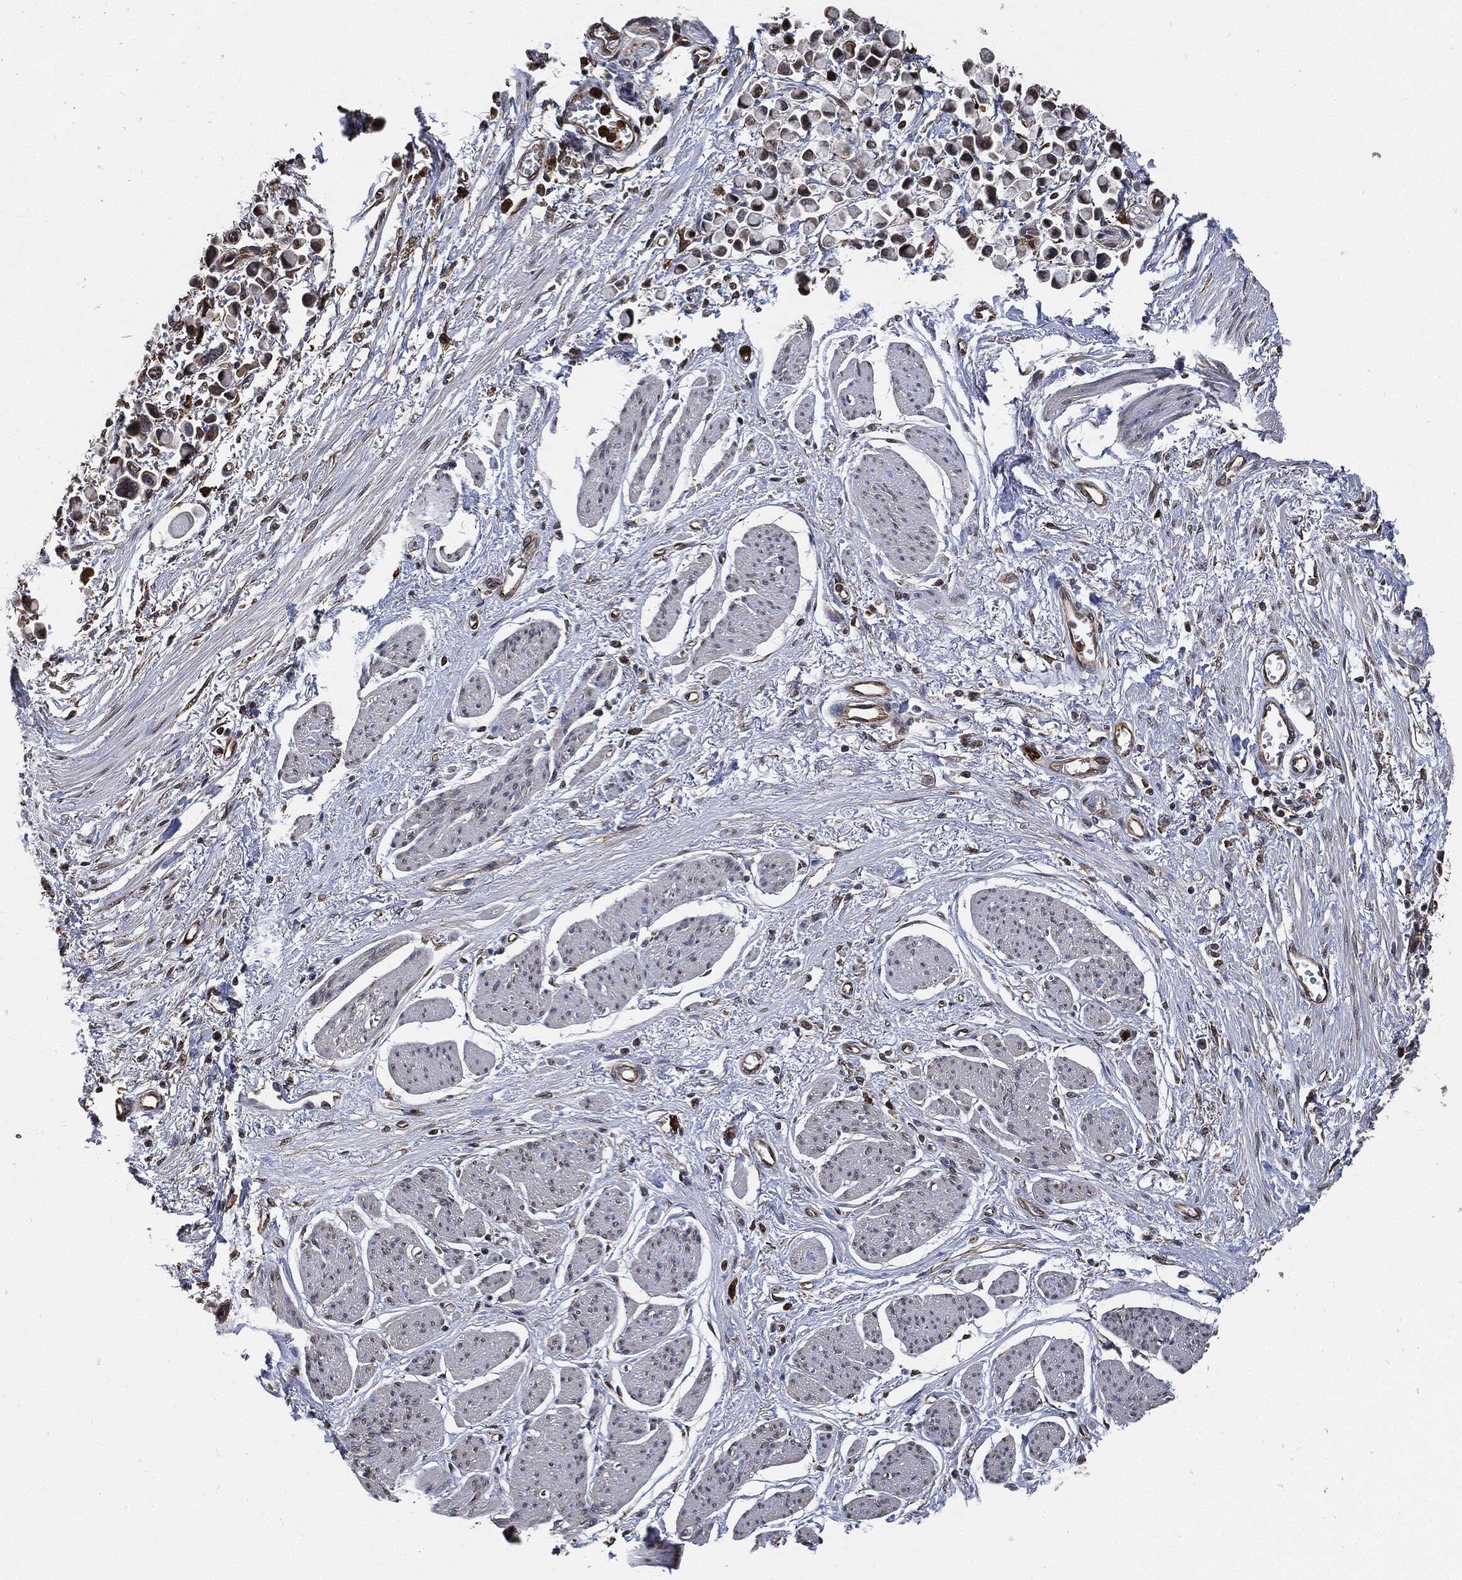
{"staining": {"intensity": "negative", "quantity": "none", "location": "none"}, "tissue": "stomach cancer", "cell_type": "Tumor cells", "image_type": "cancer", "snomed": [{"axis": "morphology", "description": "Adenocarcinoma, NOS"}, {"axis": "topography", "description": "Stomach"}], "caption": "Image shows no protein positivity in tumor cells of stomach cancer (adenocarcinoma) tissue.", "gene": "S100A9", "patient": {"sex": "female", "age": 81}}